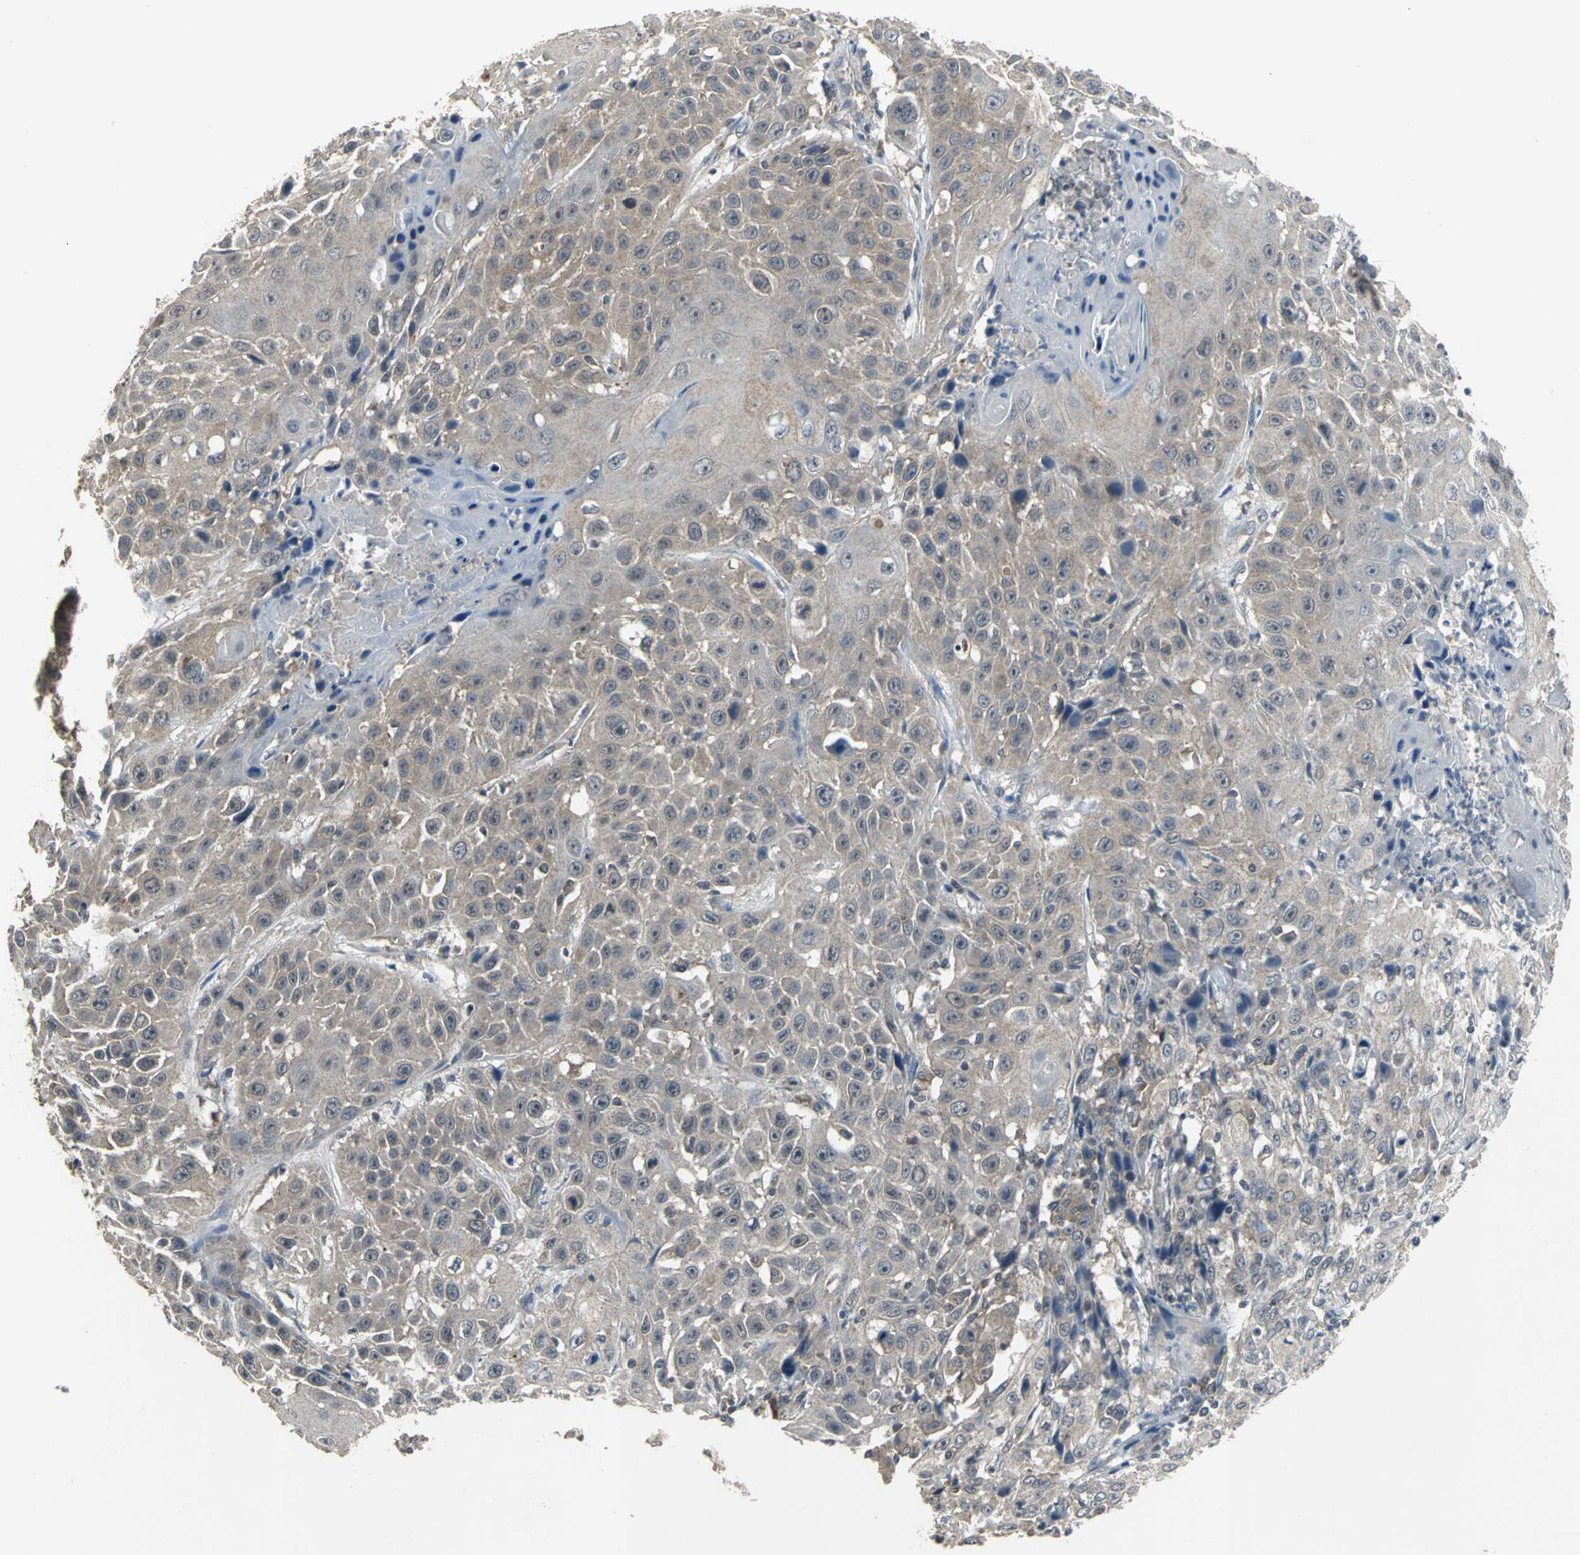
{"staining": {"intensity": "weak", "quantity": ">75%", "location": "cytoplasmic/membranous"}, "tissue": "cervical cancer", "cell_type": "Tumor cells", "image_type": "cancer", "snomed": [{"axis": "morphology", "description": "Squamous cell carcinoma, NOS"}, {"axis": "topography", "description": "Cervix"}], "caption": "Immunohistochemical staining of cervical cancer (squamous cell carcinoma) exhibits low levels of weak cytoplasmic/membranous expression in approximately >75% of tumor cells.", "gene": "KEAP1", "patient": {"sex": "female", "age": 39}}